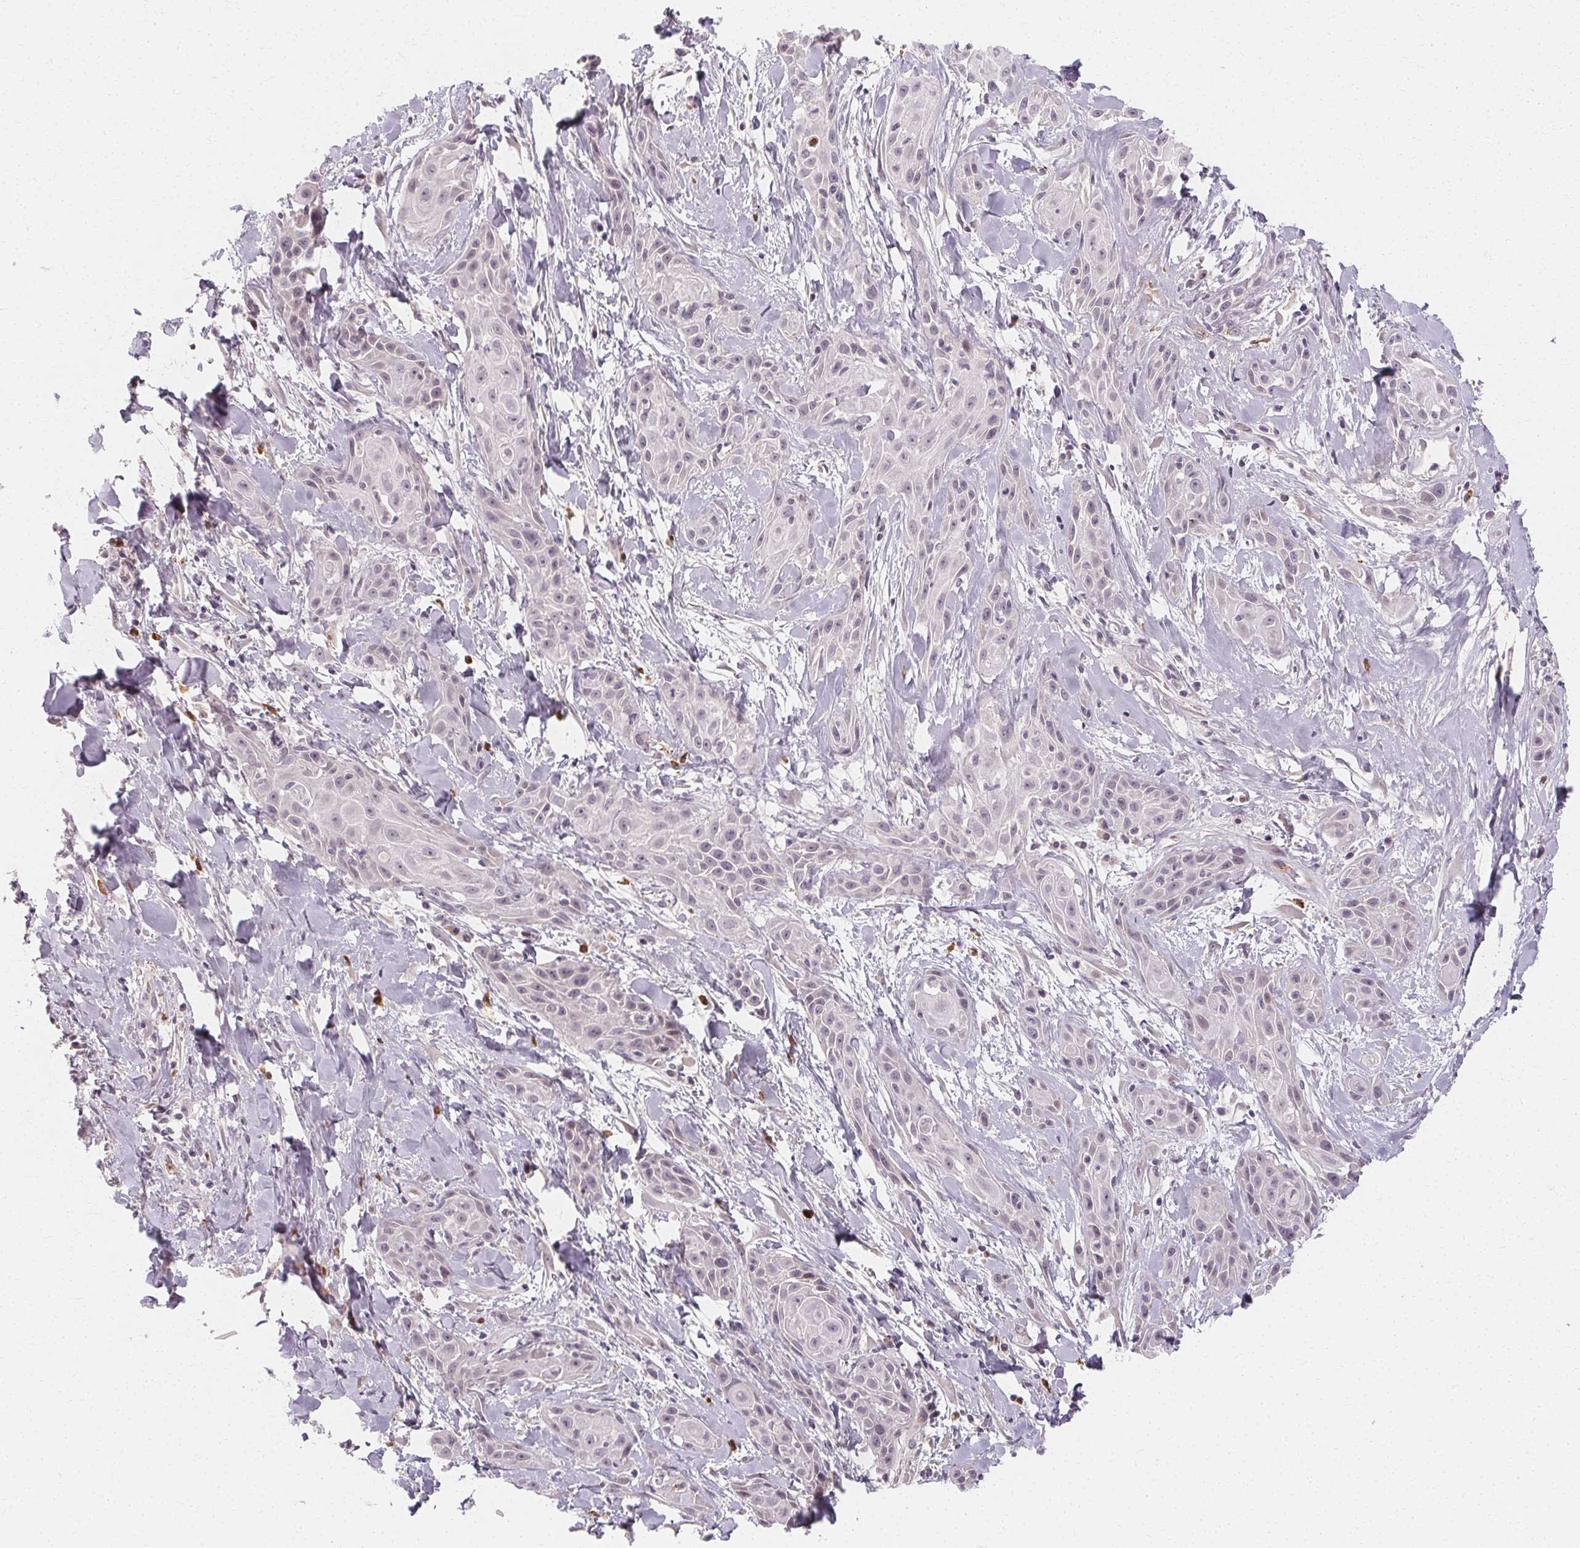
{"staining": {"intensity": "negative", "quantity": "none", "location": "none"}, "tissue": "skin cancer", "cell_type": "Tumor cells", "image_type": "cancer", "snomed": [{"axis": "morphology", "description": "Squamous cell carcinoma, NOS"}, {"axis": "topography", "description": "Skin"}, {"axis": "topography", "description": "Anal"}], "caption": "IHC of human skin cancer demonstrates no positivity in tumor cells. (DAB (3,3'-diaminobenzidine) IHC, high magnification).", "gene": "CLCNKB", "patient": {"sex": "male", "age": 64}}